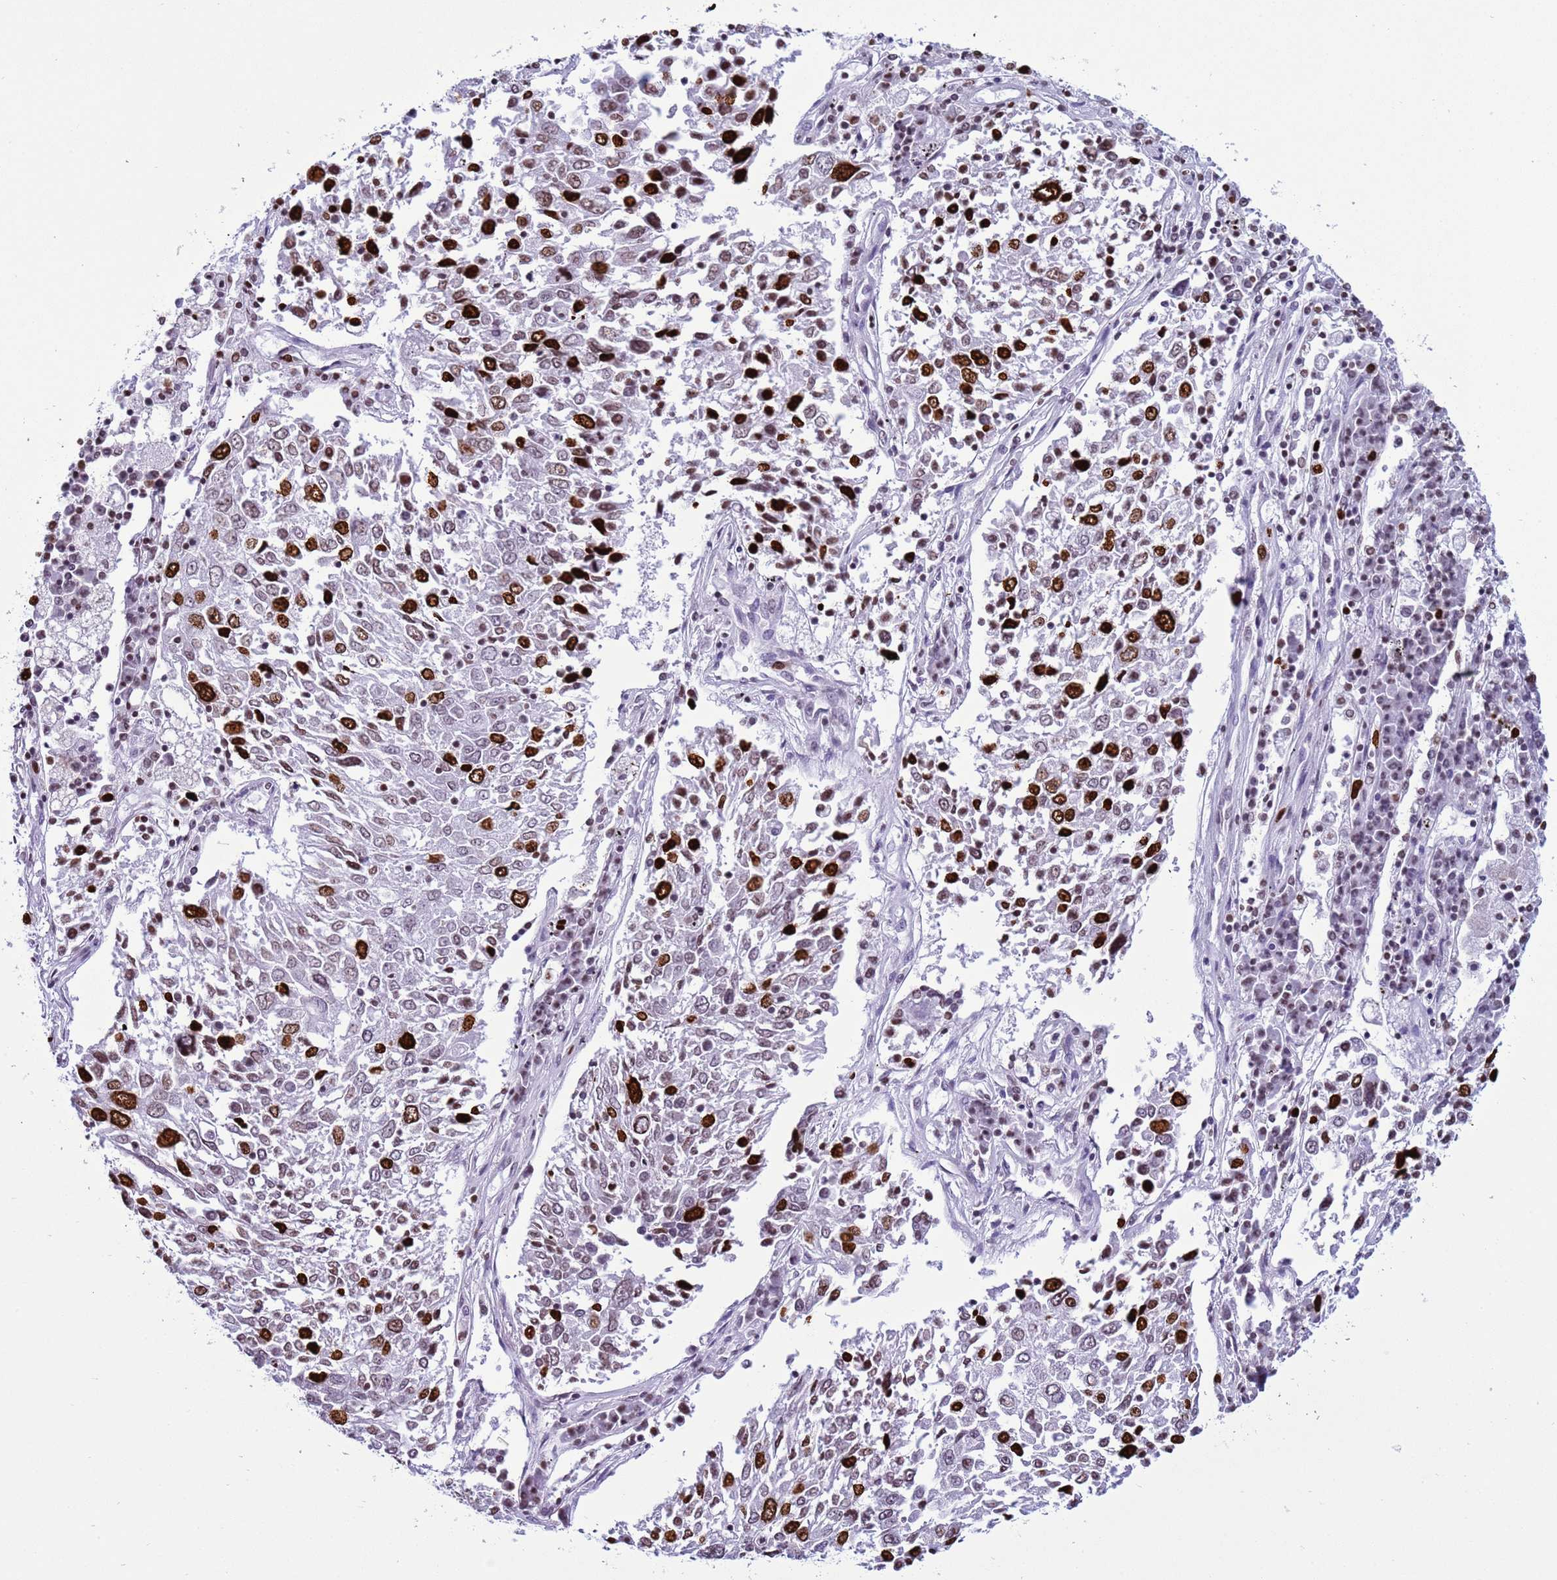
{"staining": {"intensity": "strong", "quantity": "25%-75%", "location": "nuclear"}, "tissue": "lung cancer", "cell_type": "Tumor cells", "image_type": "cancer", "snomed": [{"axis": "morphology", "description": "Squamous cell carcinoma, NOS"}, {"axis": "topography", "description": "Lung"}], "caption": "High-magnification brightfield microscopy of lung squamous cell carcinoma stained with DAB (3,3'-diaminobenzidine) (brown) and counterstained with hematoxylin (blue). tumor cells exhibit strong nuclear positivity is identified in approximately25%-75% of cells.", "gene": "H4C8", "patient": {"sex": "male", "age": 65}}